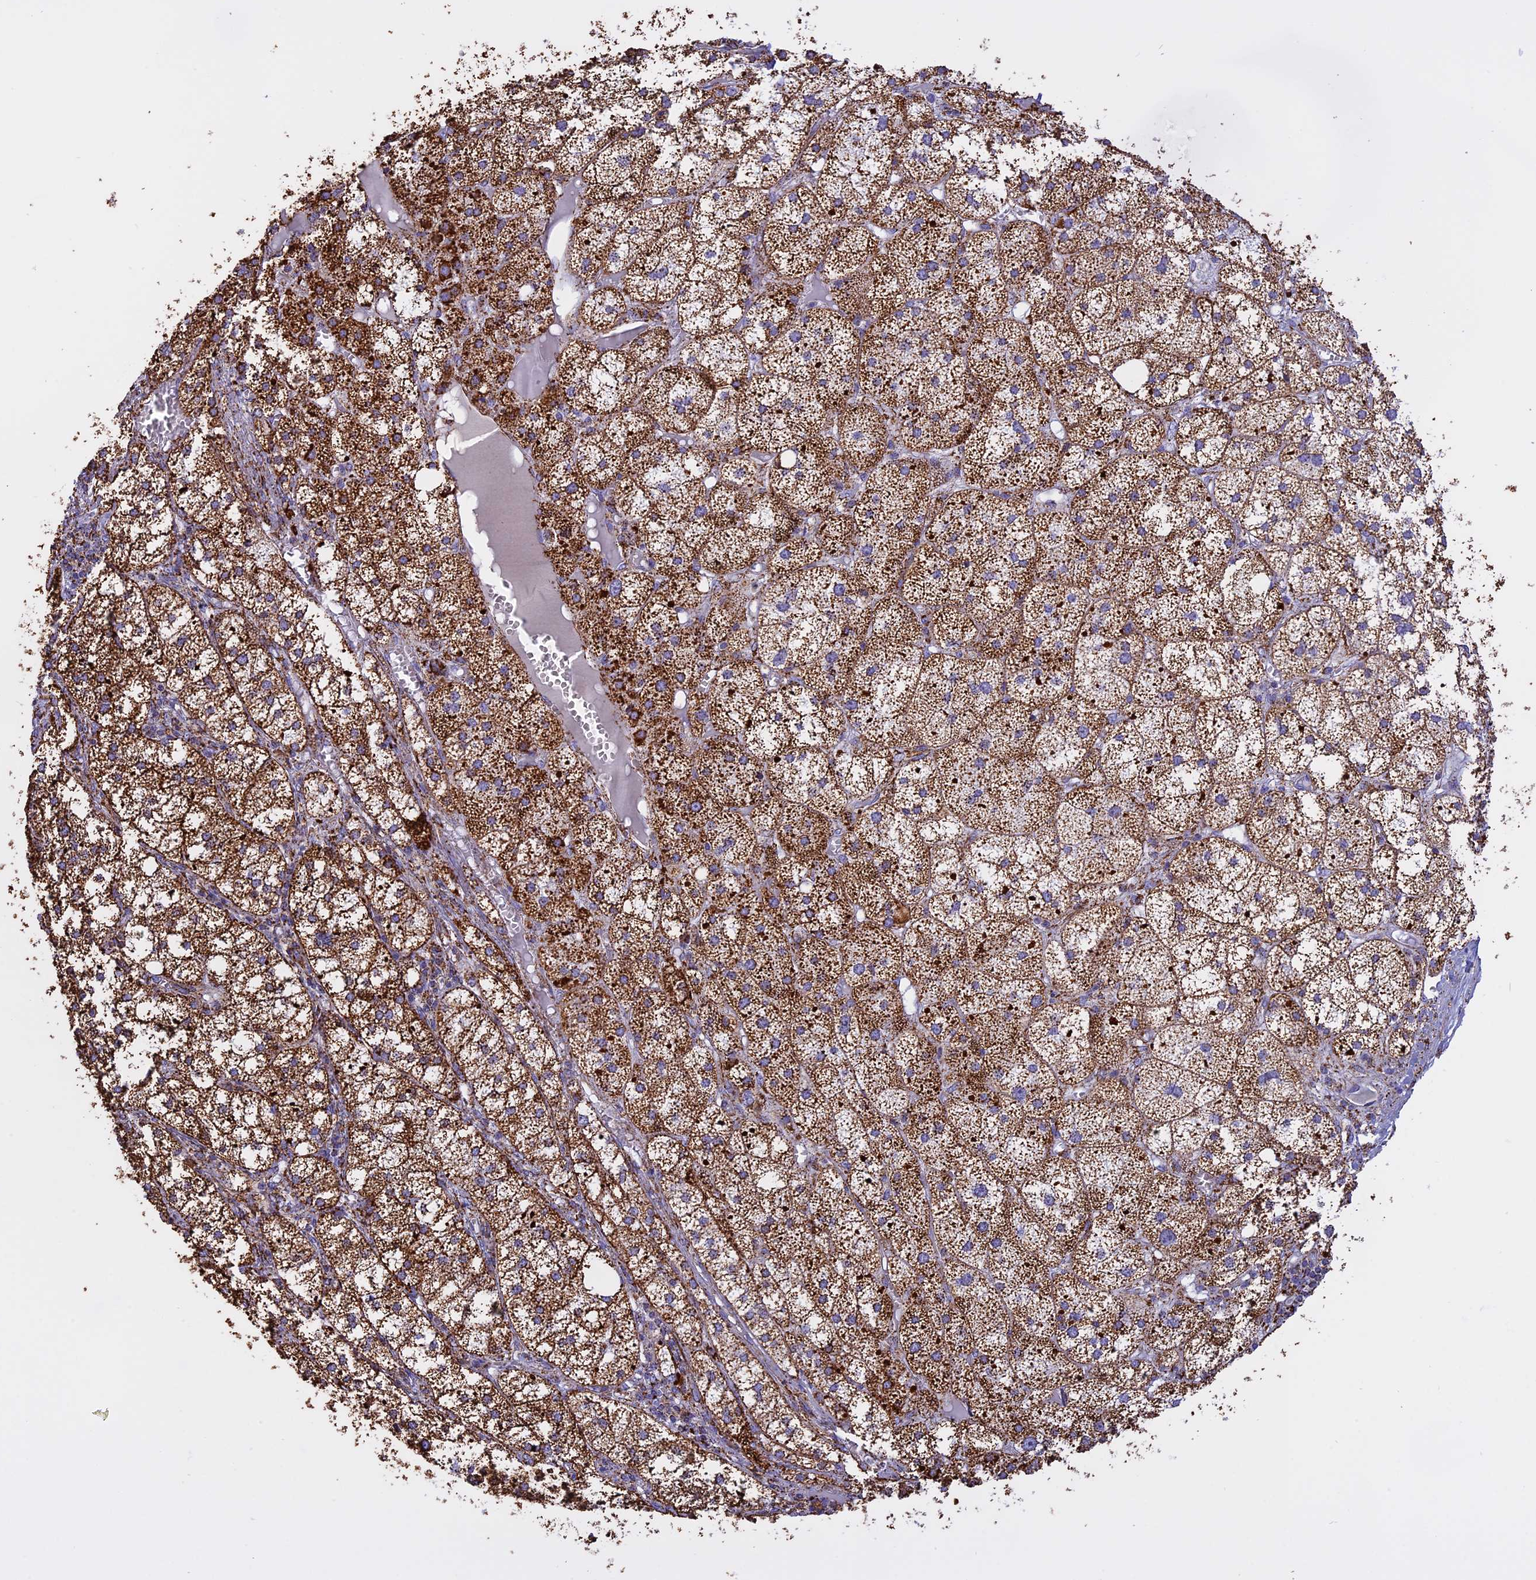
{"staining": {"intensity": "strong", "quantity": ">75%", "location": "cytoplasmic/membranous"}, "tissue": "adrenal gland", "cell_type": "Glandular cells", "image_type": "normal", "snomed": [{"axis": "morphology", "description": "Normal tissue, NOS"}, {"axis": "topography", "description": "Adrenal gland"}], "caption": "Adrenal gland stained with a brown dye exhibits strong cytoplasmic/membranous positive expression in approximately >75% of glandular cells.", "gene": "KCNG1", "patient": {"sex": "female", "age": 61}}